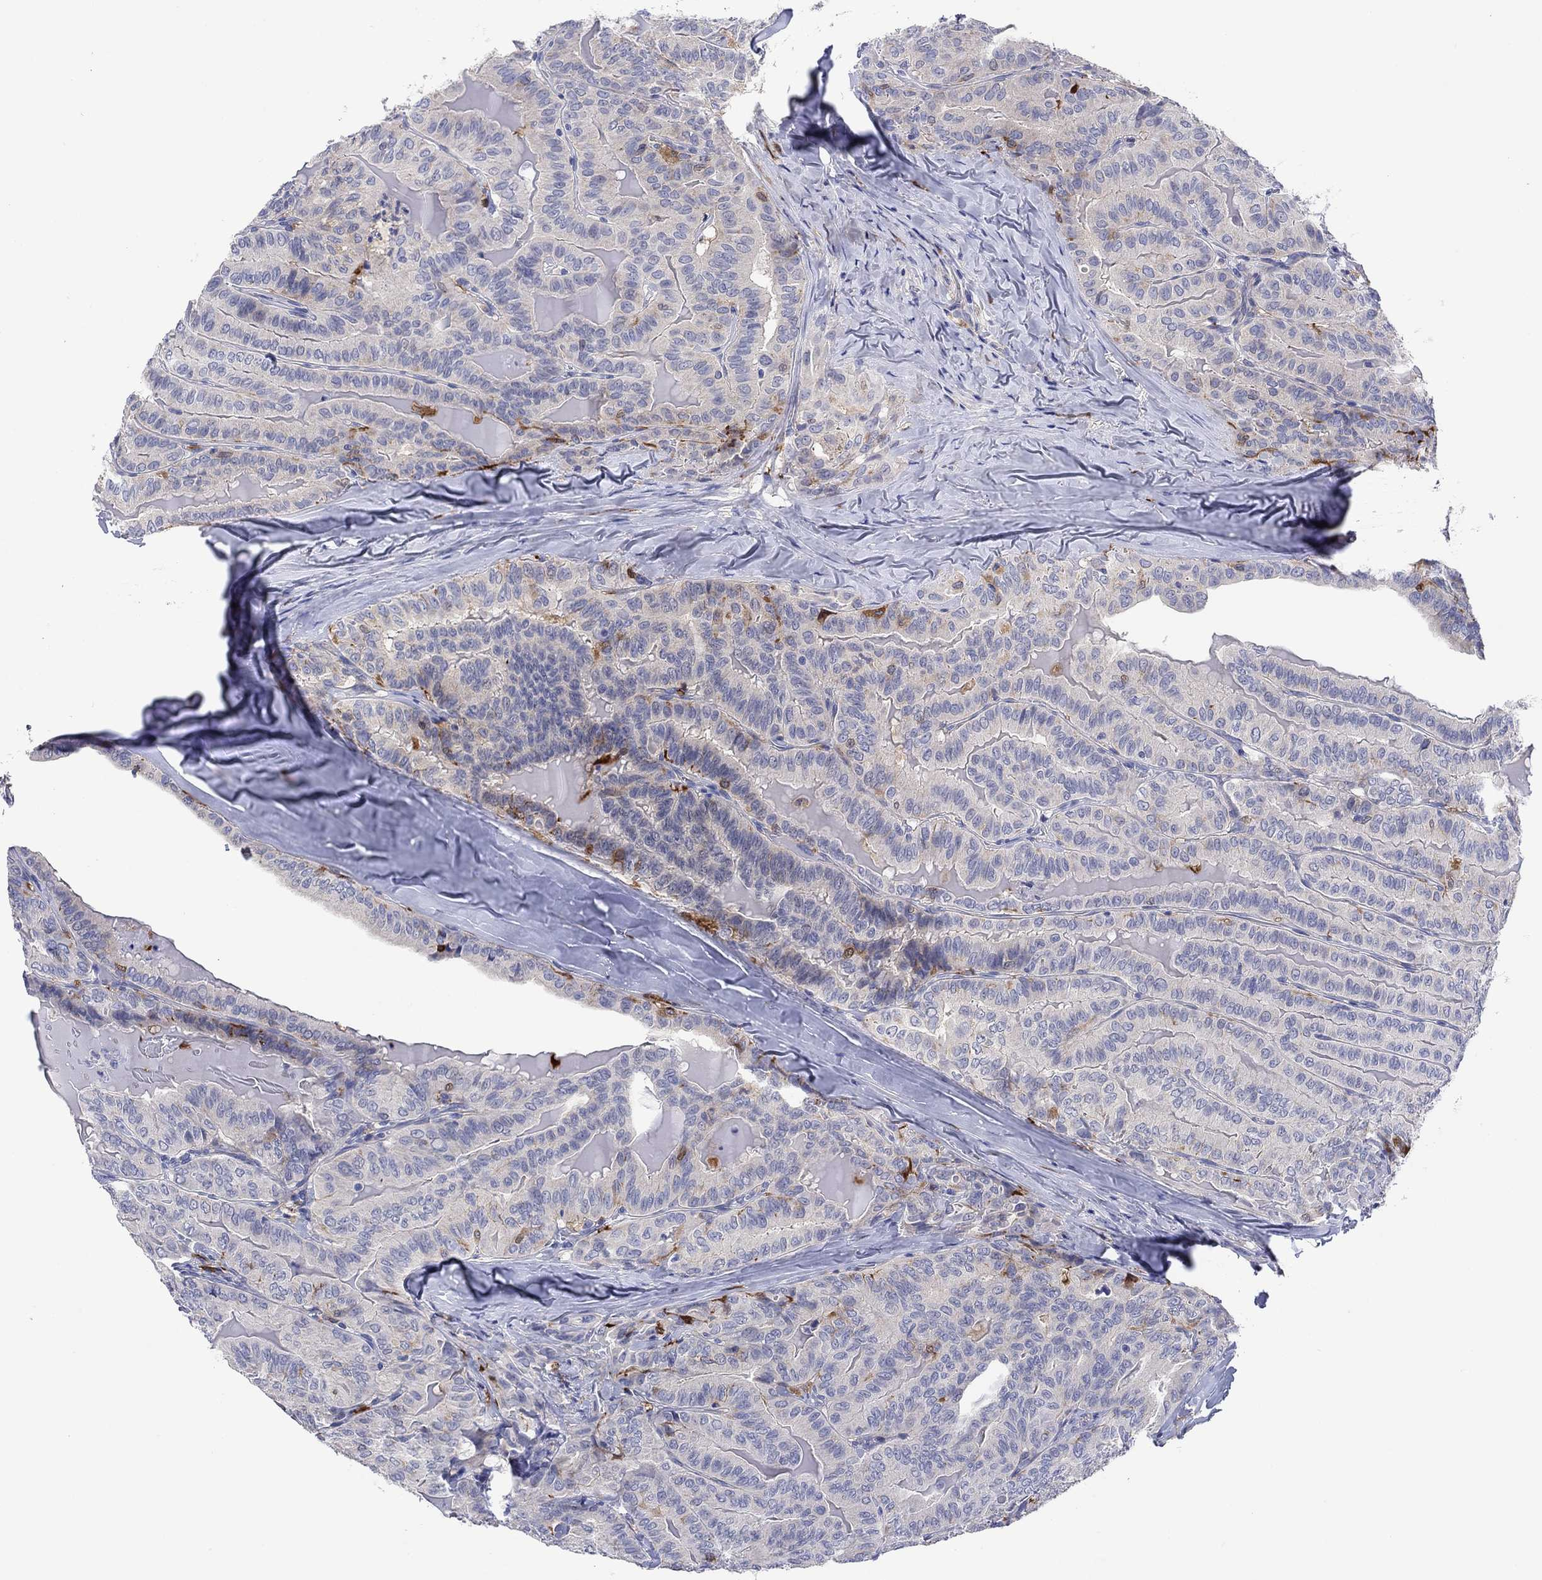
{"staining": {"intensity": "negative", "quantity": "none", "location": "none"}, "tissue": "thyroid cancer", "cell_type": "Tumor cells", "image_type": "cancer", "snomed": [{"axis": "morphology", "description": "Papillary adenocarcinoma, NOS"}, {"axis": "topography", "description": "Thyroid gland"}], "caption": "Tumor cells show no significant expression in thyroid papillary adenocarcinoma.", "gene": "HDC", "patient": {"sex": "female", "age": 68}}